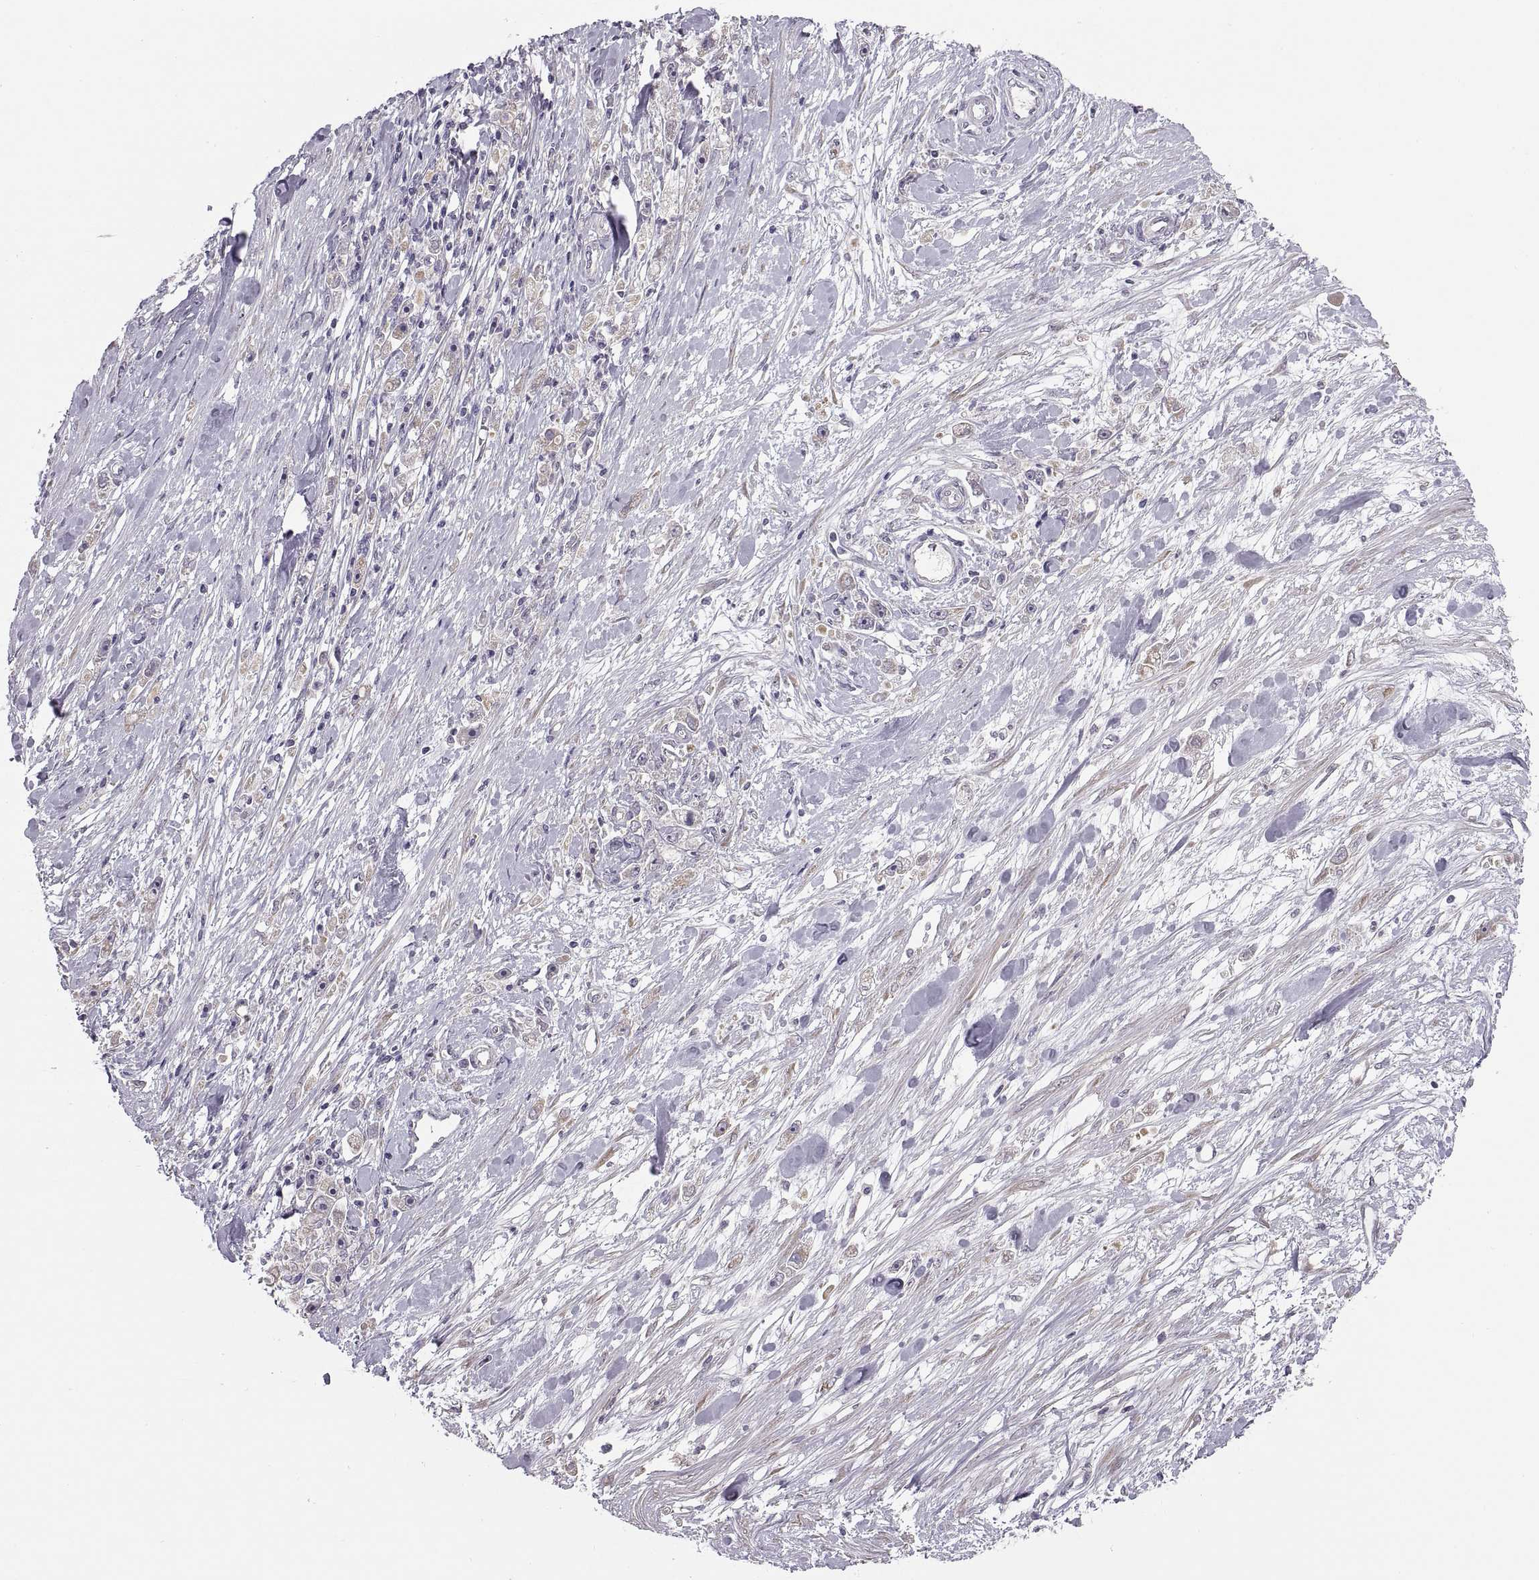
{"staining": {"intensity": "negative", "quantity": "none", "location": "none"}, "tissue": "stomach cancer", "cell_type": "Tumor cells", "image_type": "cancer", "snomed": [{"axis": "morphology", "description": "Adenocarcinoma, NOS"}, {"axis": "topography", "description": "Stomach"}], "caption": "High magnification brightfield microscopy of stomach adenocarcinoma stained with DAB (3,3'-diaminobenzidine) (brown) and counterstained with hematoxylin (blue): tumor cells show no significant staining. Brightfield microscopy of immunohistochemistry stained with DAB (brown) and hematoxylin (blue), captured at high magnification.", "gene": "ACSBG2", "patient": {"sex": "female", "age": 59}}